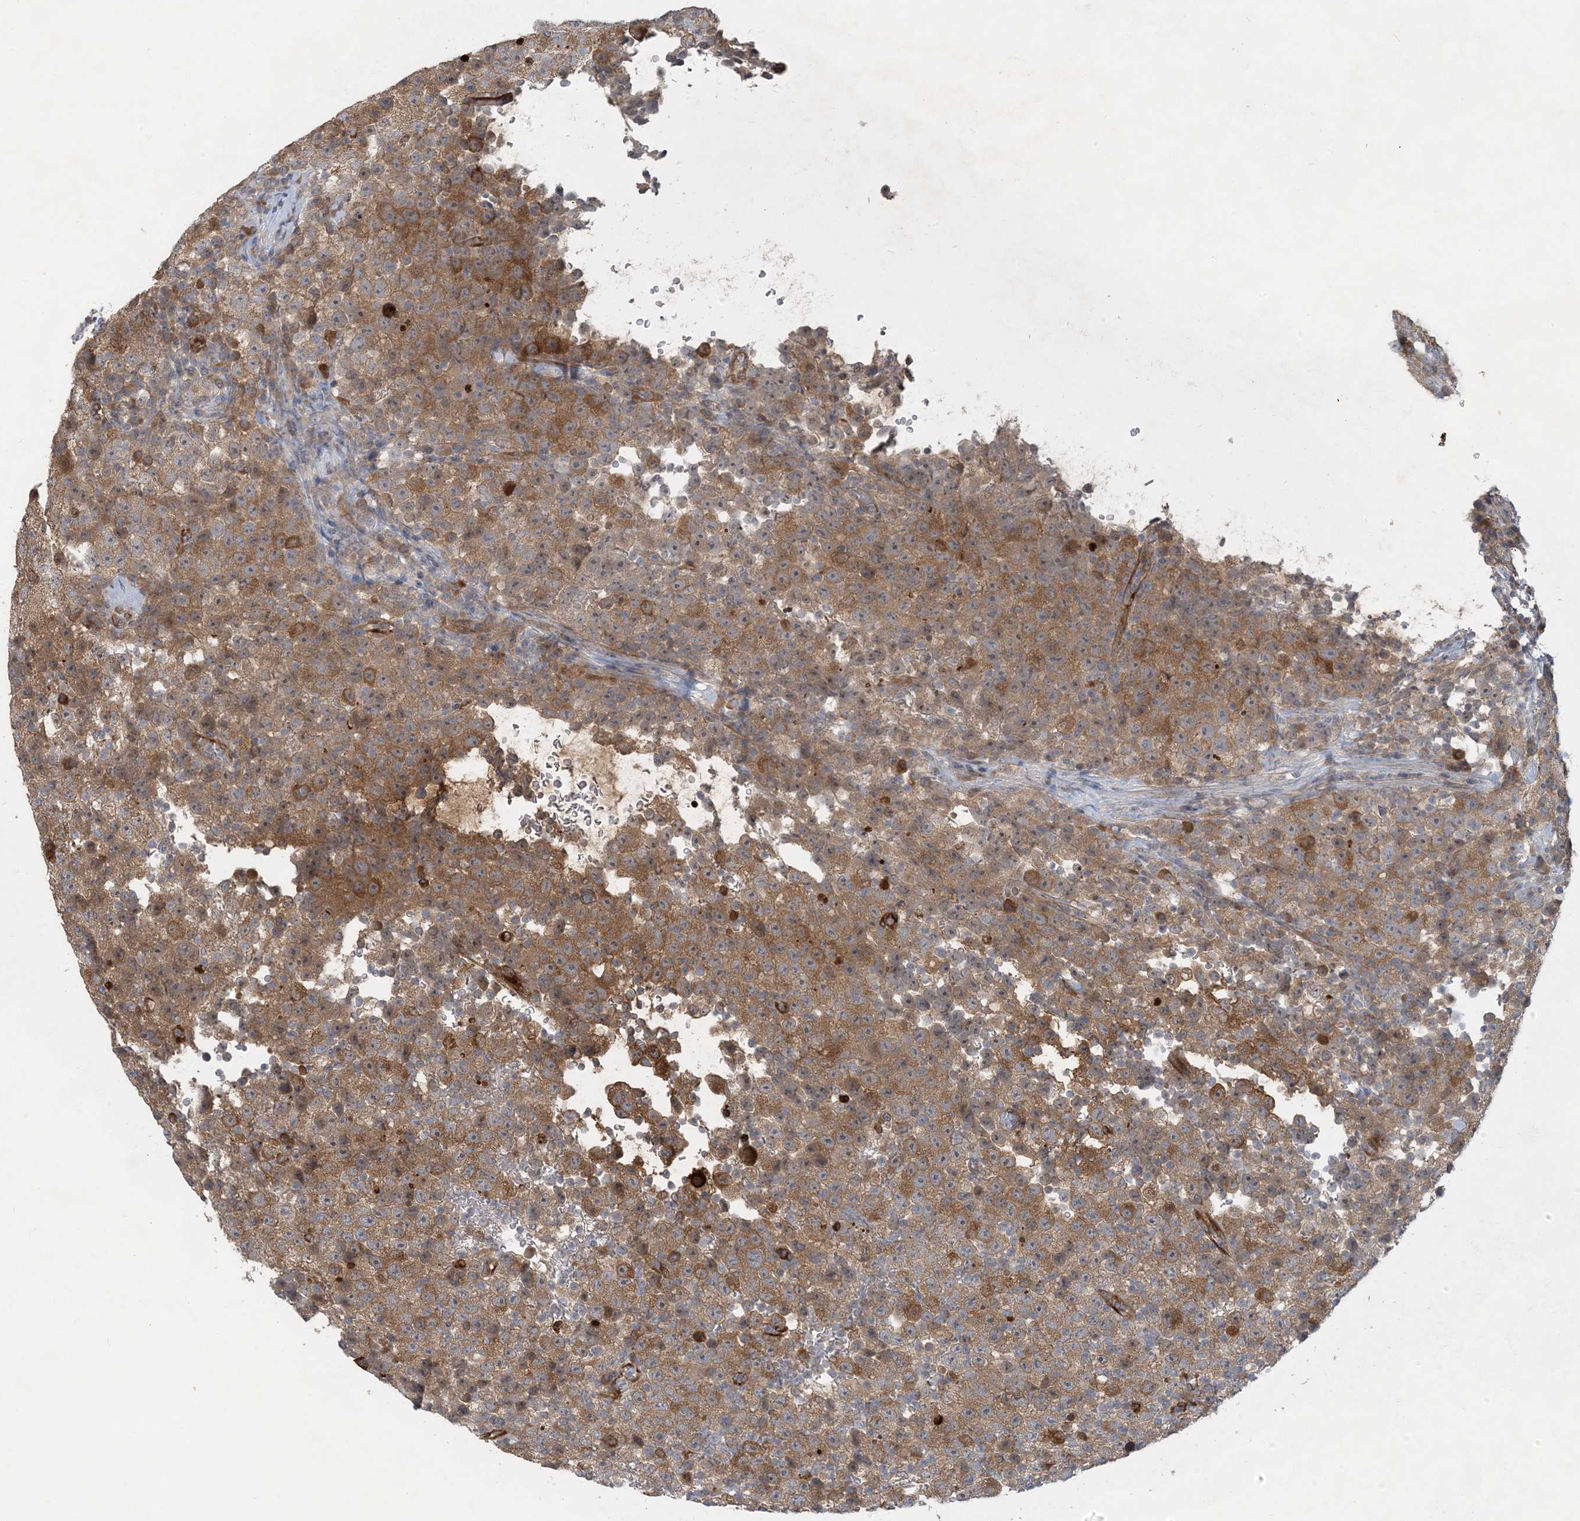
{"staining": {"intensity": "moderate", "quantity": ">75%", "location": "cytoplasmic/membranous"}, "tissue": "testis cancer", "cell_type": "Tumor cells", "image_type": "cancer", "snomed": [{"axis": "morphology", "description": "Seminoma, NOS"}, {"axis": "topography", "description": "Testis"}], "caption": "Testis cancer tissue reveals moderate cytoplasmic/membranous staining in about >75% of tumor cells", "gene": "CDS1", "patient": {"sex": "male", "age": 22}}